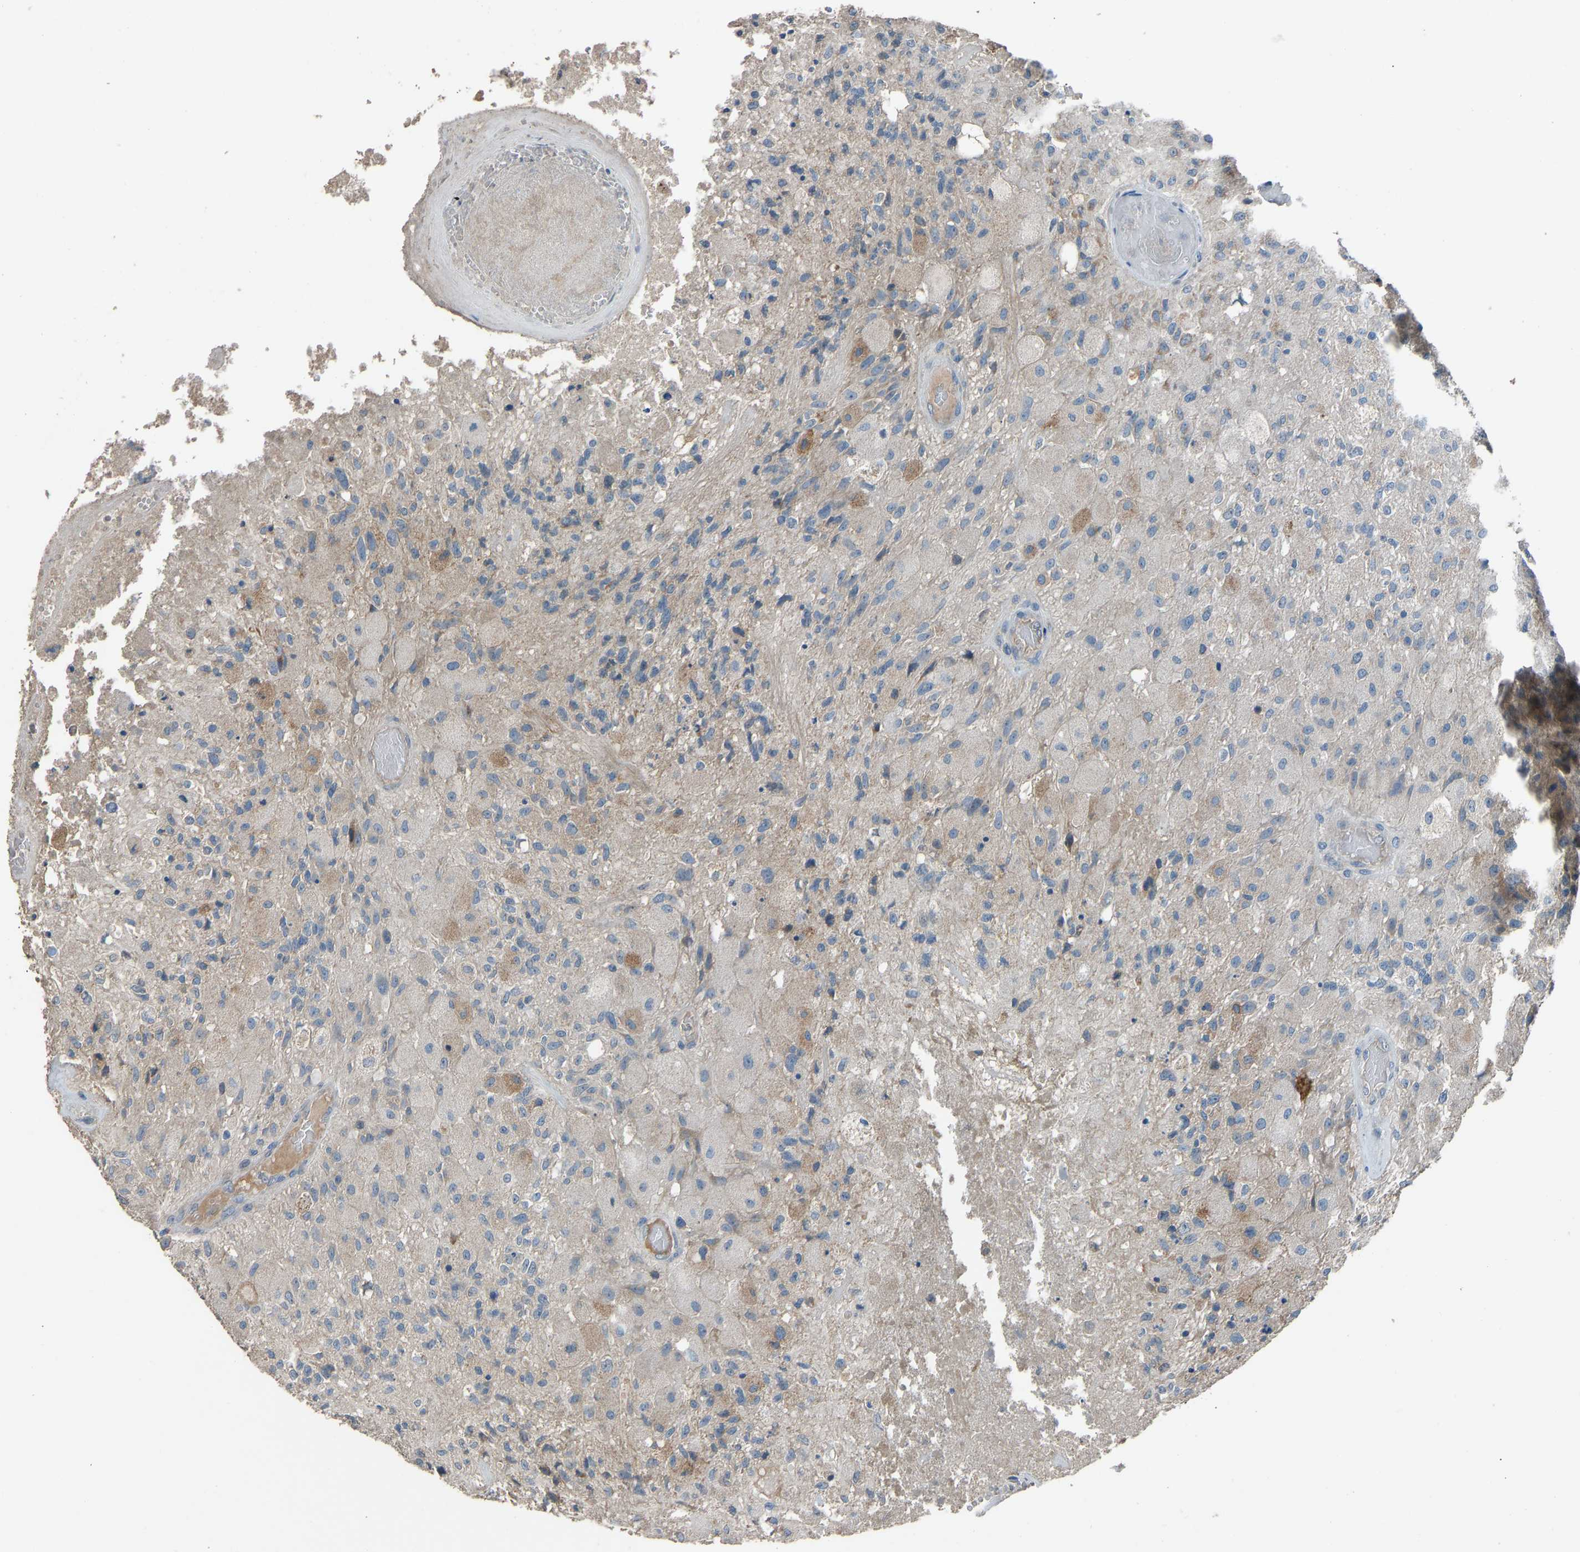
{"staining": {"intensity": "moderate", "quantity": "<25%", "location": "cytoplasmic/membranous"}, "tissue": "glioma", "cell_type": "Tumor cells", "image_type": "cancer", "snomed": [{"axis": "morphology", "description": "Normal tissue, NOS"}, {"axis": "morphology", "description": "Glioma, malignant, High grade"}, {"axis": "topography", "description": "Cerebral cortex"}], "caption": "Glioma tissue displays moderate cytoplasmic/membranous expression in approximately <25% of tumor cells Immunohistochemistry stains the protein of interest in brown and the nuclei are stained blue.", "gene": "TGFBR3", "patient": {"sex": "male", "age": 77}}